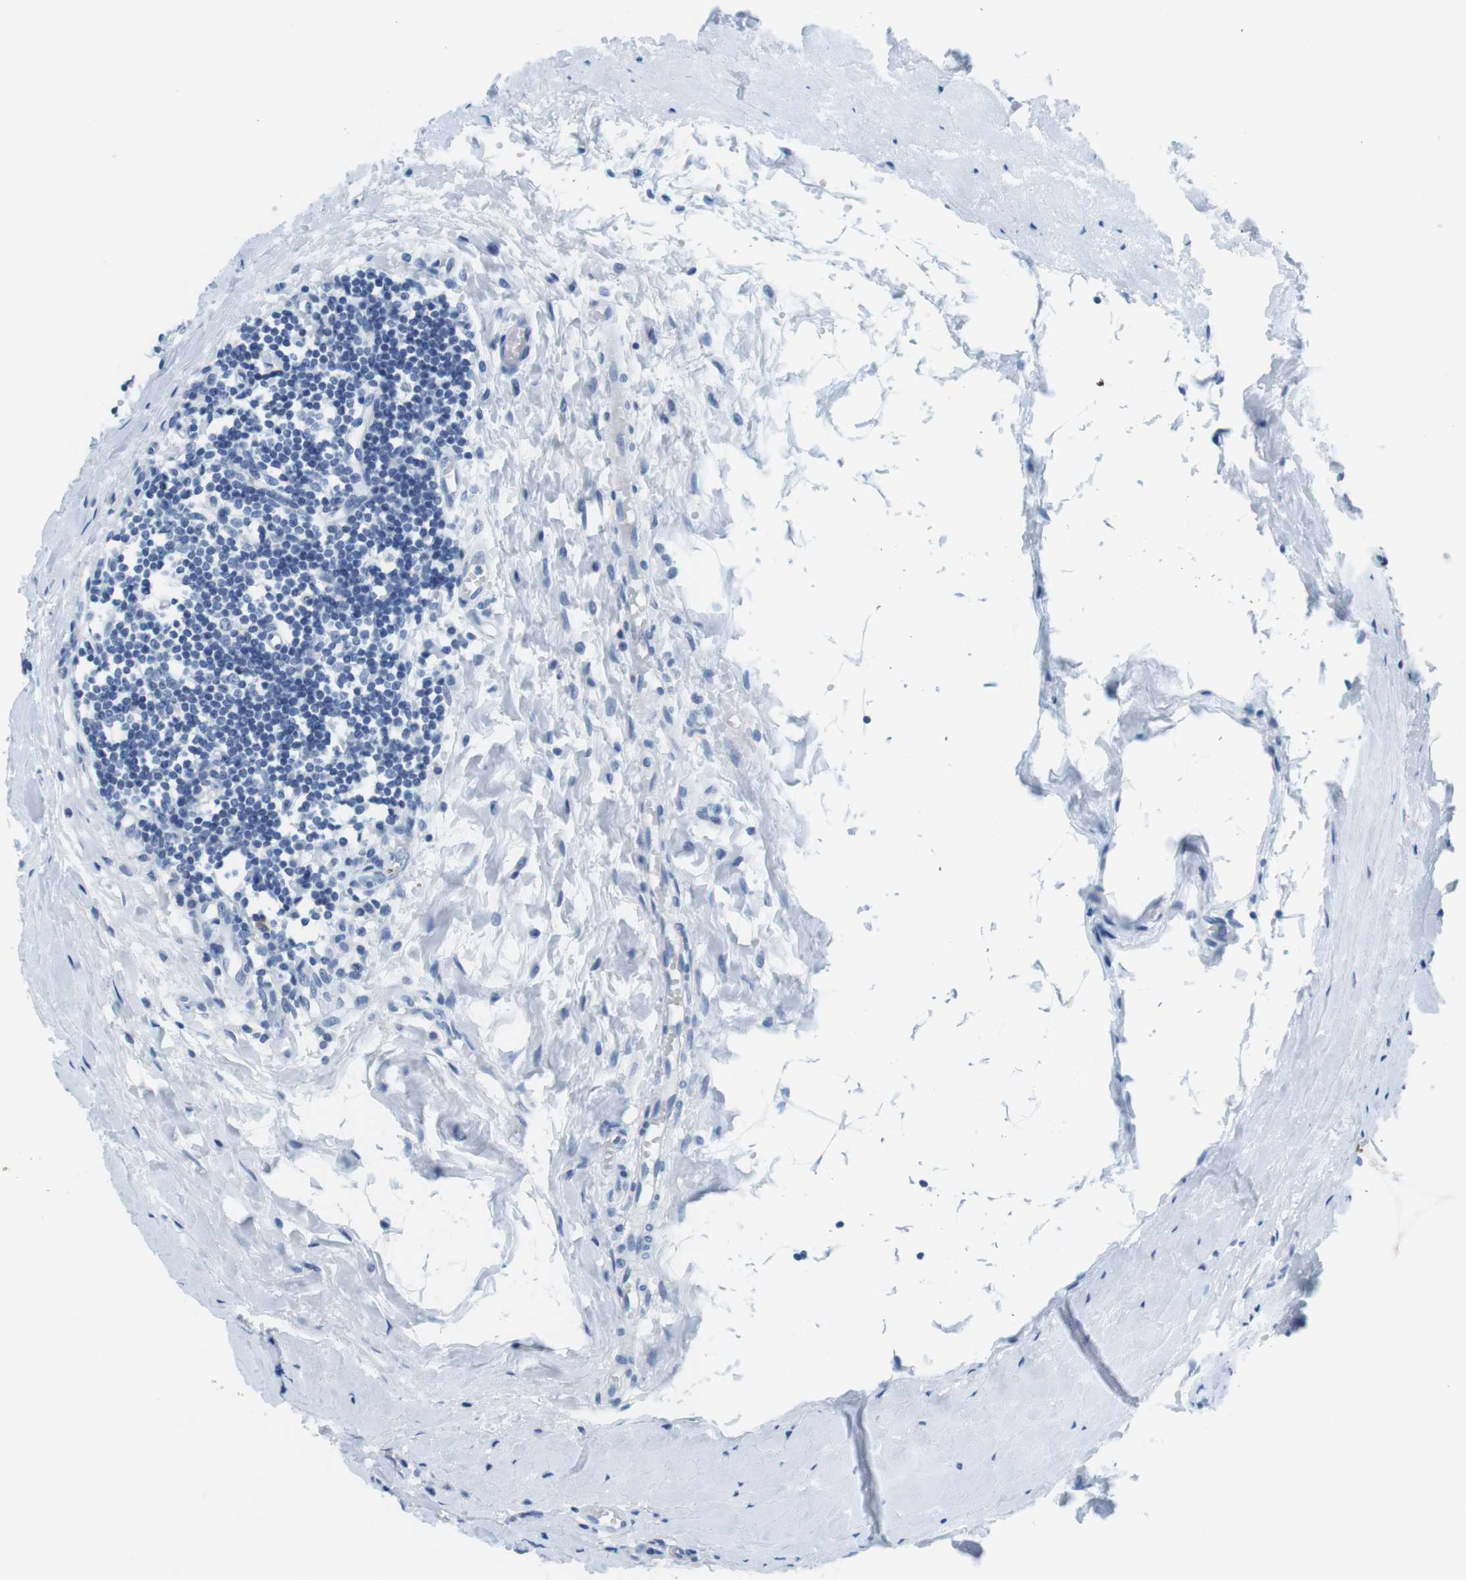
{"staining": {"intensity": "negative", "quantity": "none", "location": "none"}, "tissue": "tonsil", "cell_type": "Germinal center cells", "image_type": "normal", "snomed": [{"axis": "morphology", "description": "Normal tissue, NOS"}, {"axis": "topography", "description": "Tonsil"}], "caption": "IHC of unremarkable human tonsil reveals no expression in germinal center cells. Nuclei are stained in blue.", "gene": "CYP2C9", "patient": {"sex": "female", "age": 19}}